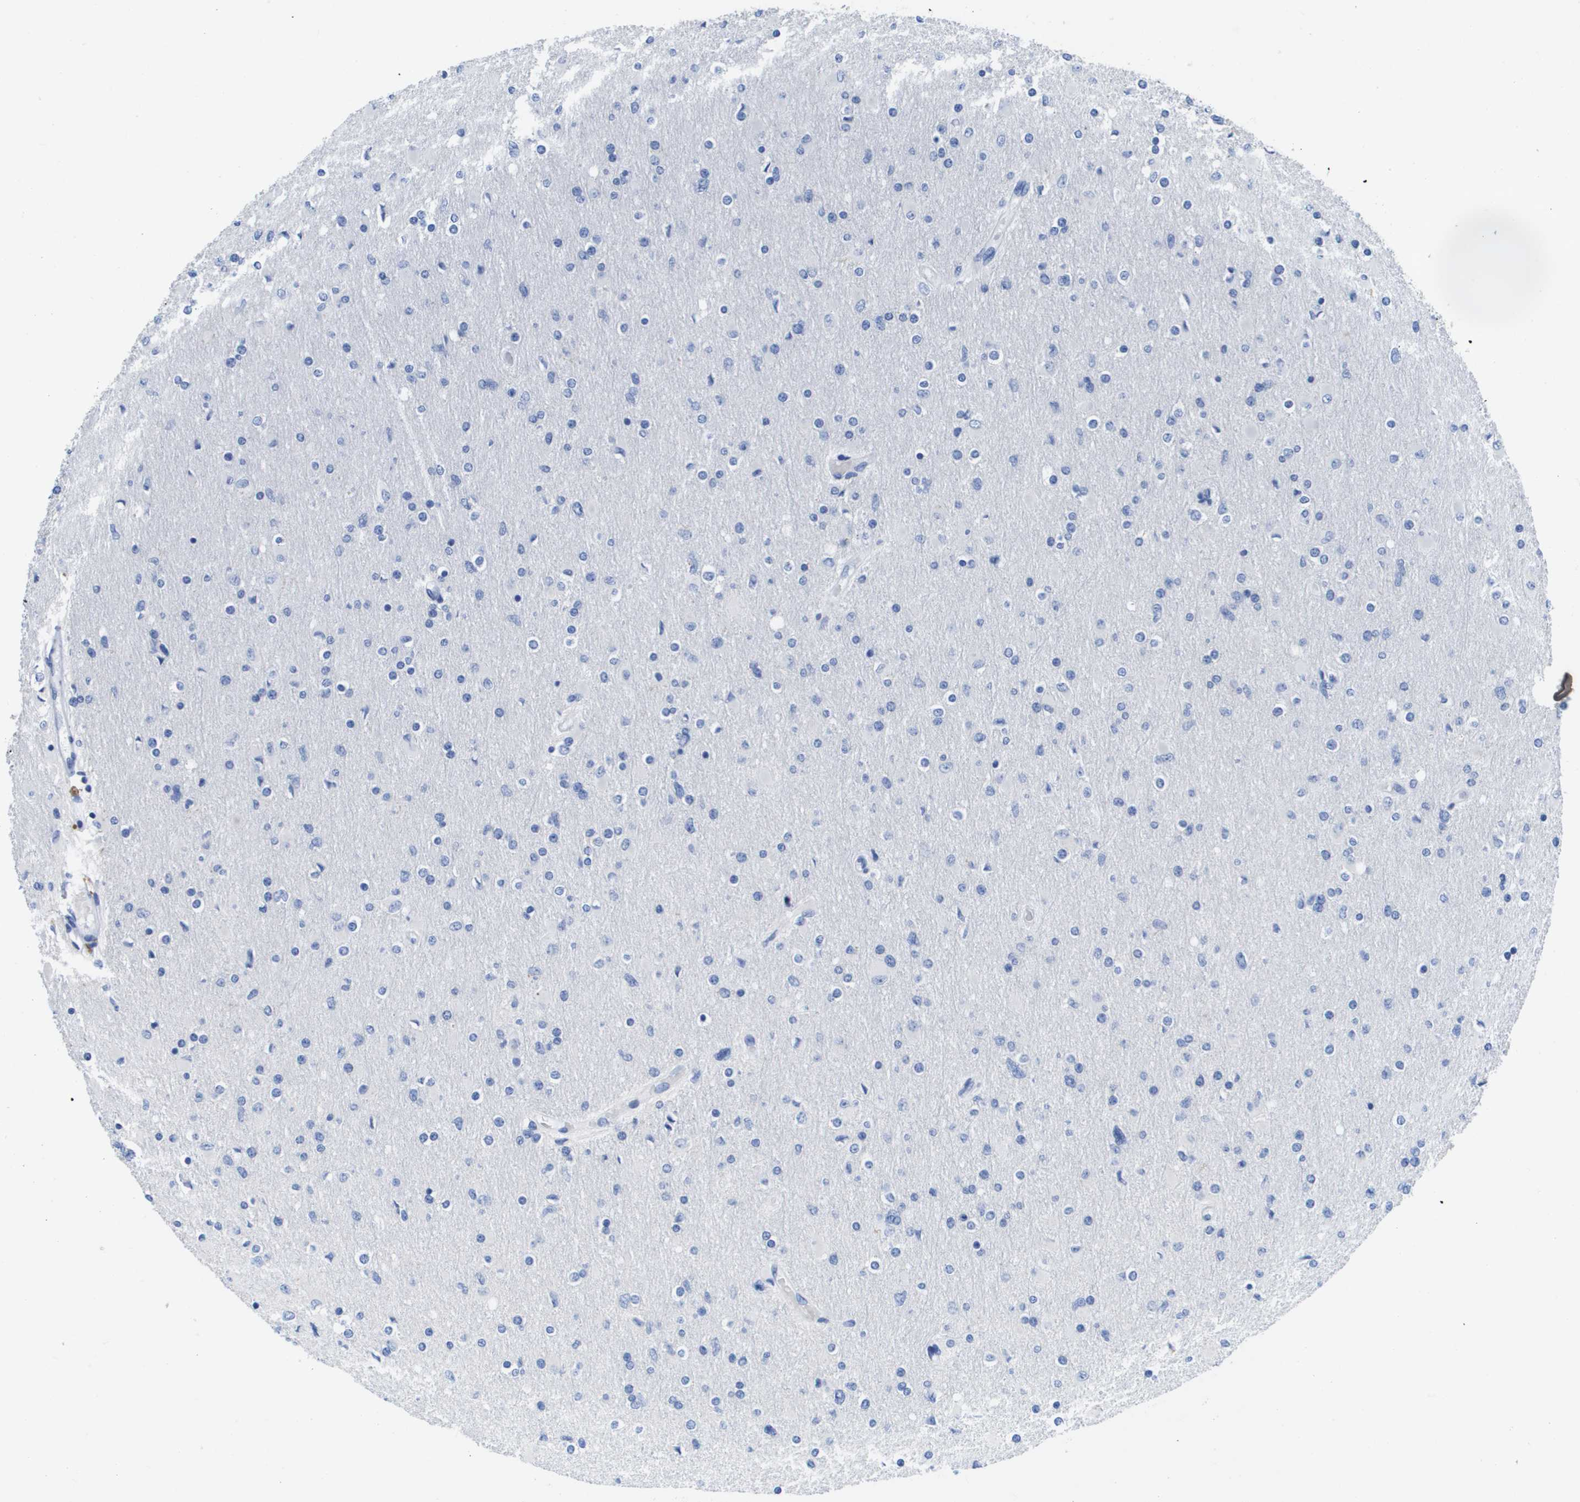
{"staining": {"intensity": "negative", "quantity": "none", "location": "none"}, "tissue": "glioma", "cell_type": "Tumor cells", "image_type": "cancer", "snomed": [{"axis": "morphology", "description": "Glioma, malignant, High grade"}, {"axis": "topography", "description": "Cerebral cortex"}], "caption": "The image exhibits no significant staining in tumor cells of glioma.", "gene": "MS4A1", "patient": {"sex": "female", "age": 36}}